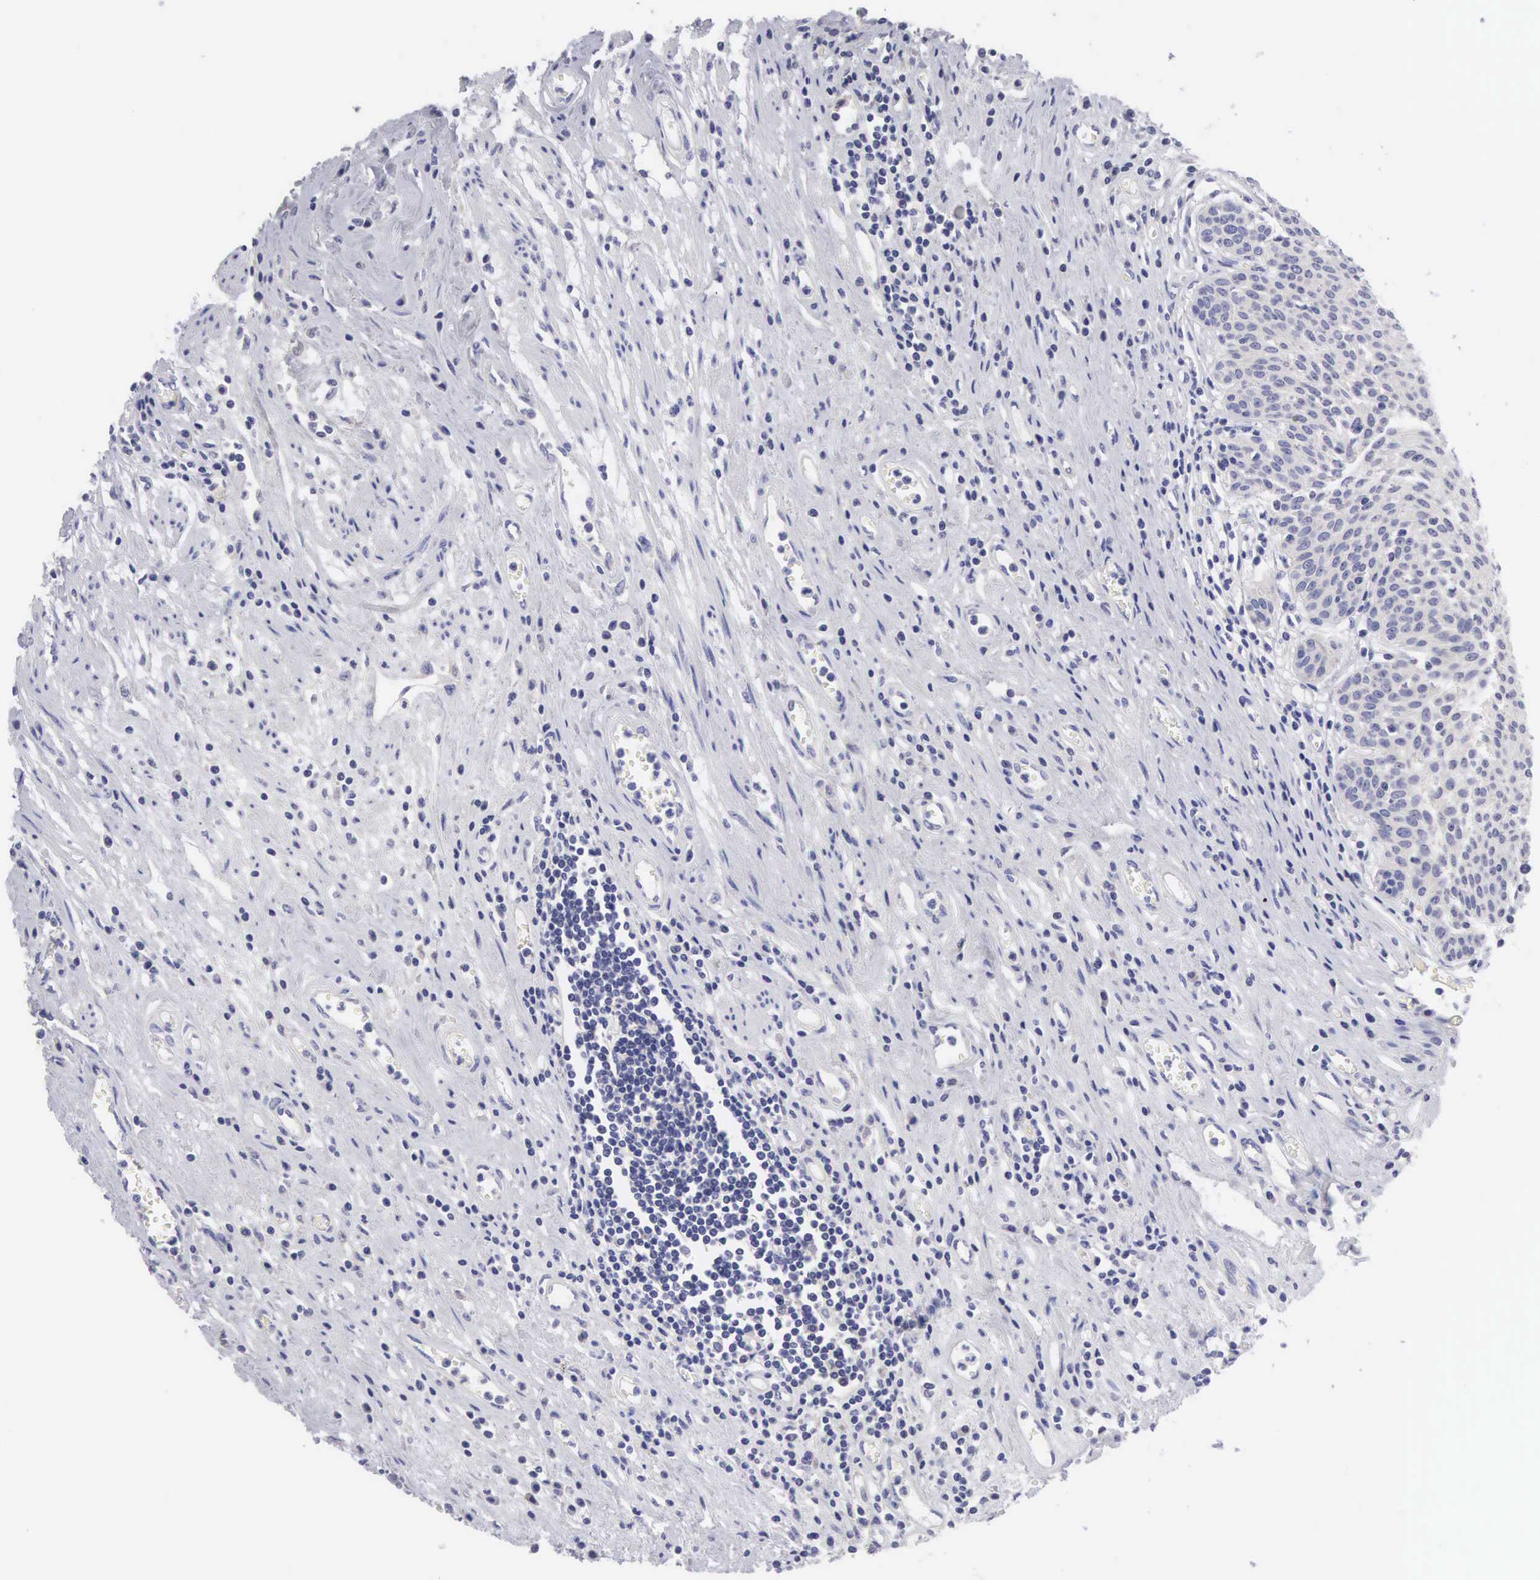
{"staining": {"intensity": "weak", "quantity": "25%-75%", "location": "cytoplasmic/membranous"}, "tissue": "urinary bladder", "cell_type": "Urothelial cells", "image_type": "normal", "snomed": [{"axis": "morphology", "description": "Normal tissue, NOS"}, {"axis": "topography", "description": "Urinary bladder"}], "caption": "Weak cytoplasmic/membranous protein staining is seen in approximately 25%-75% of urothelial cells in urinary bladder.", "gene": "SLITRK4", "patient": {"sex": "female", "age": 39}}